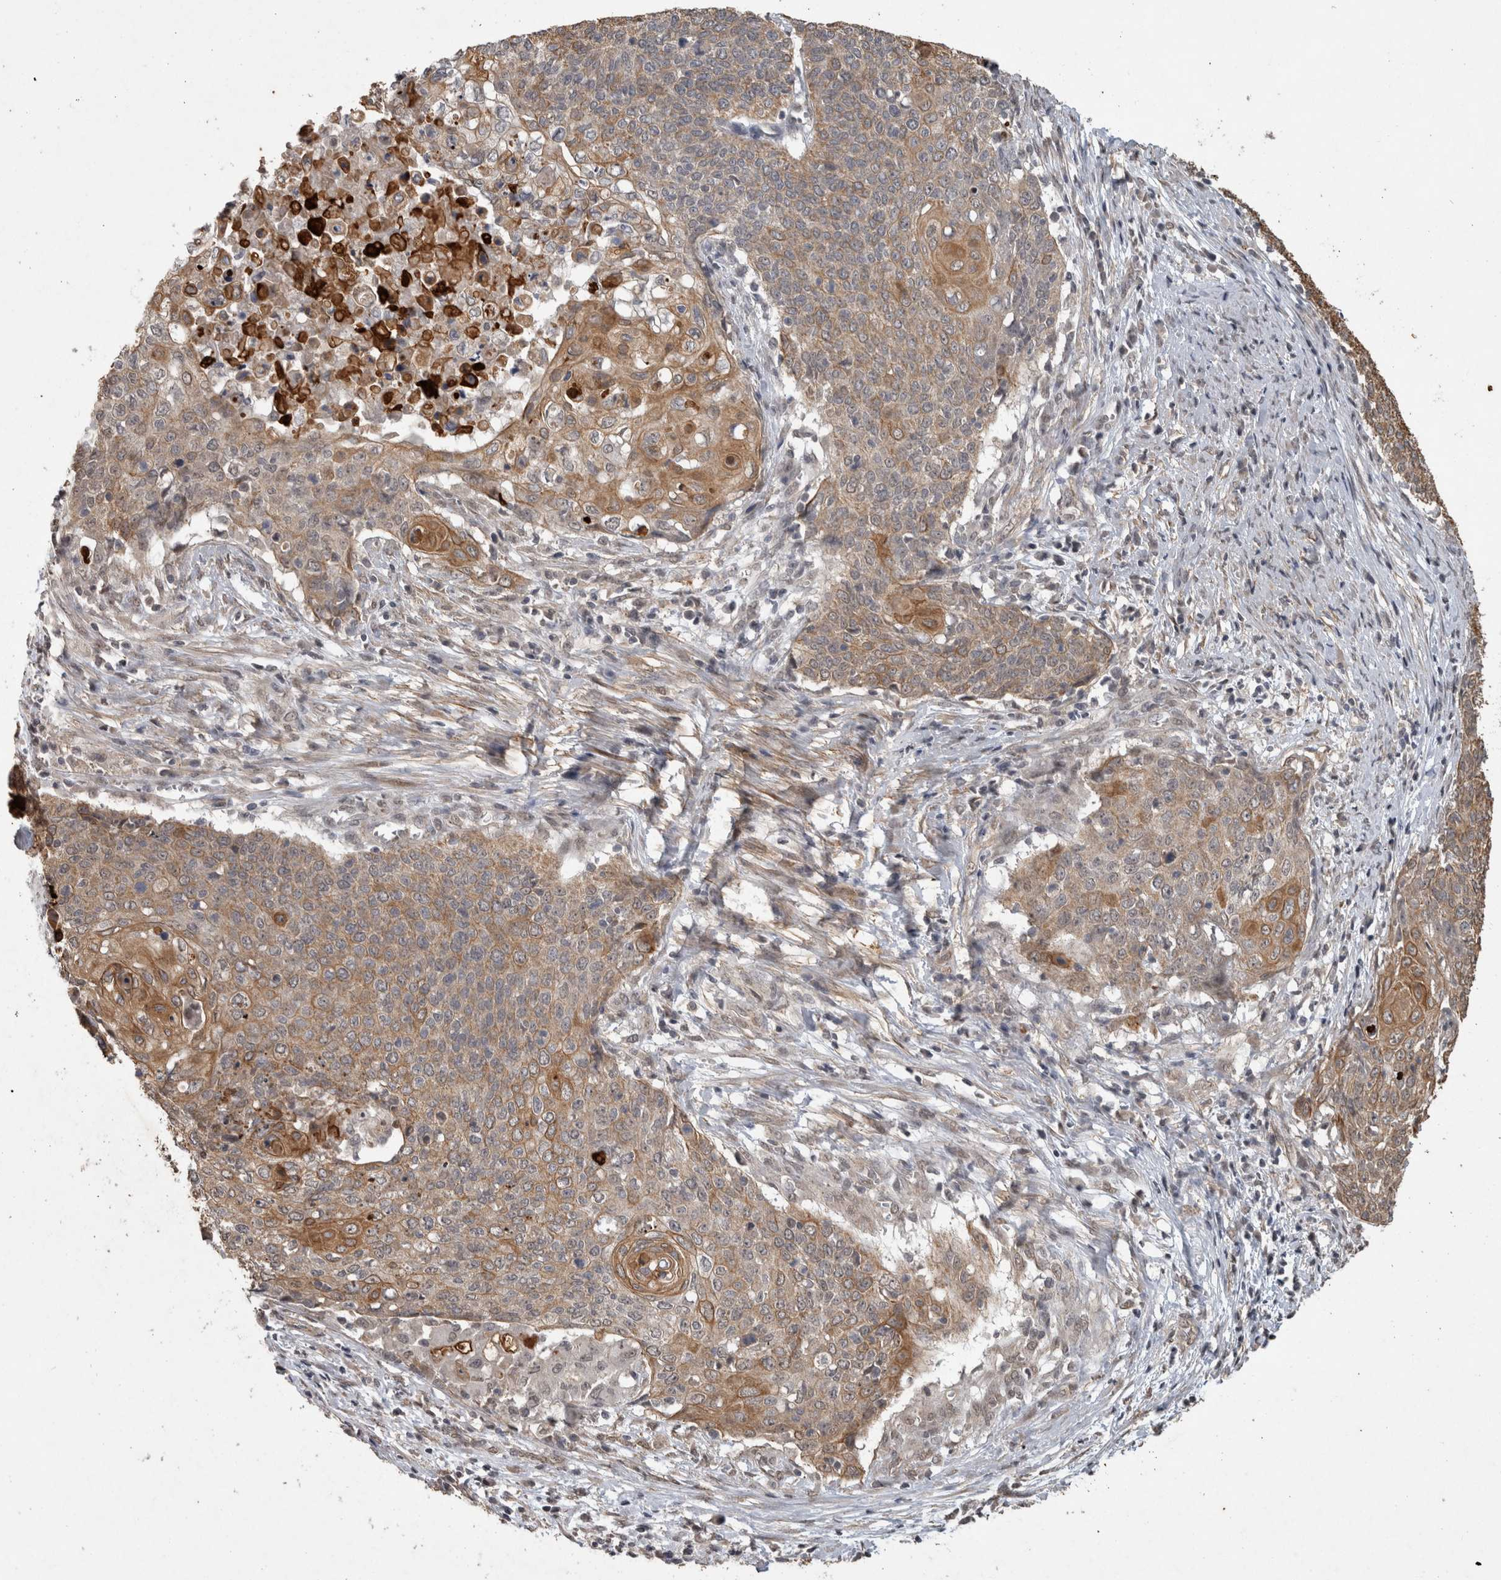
{"staining": {"intensity": "moderate", "quantity": ">75%", "location": "cytoplasmic/membranous"}, "tissue": "cervical cancer", "cell_type": "Tumor cells", "image_type": "cancer", "snomed": [{"axis": "morphology", "description": "Squamous cell carcinoma, NOS"}, {"axis": "topography", "description": "Cervix"}], "caption": "Human cervical cancer stained with a brown dye reveals moderate cytoplasmic/membranous positive expression in approximately >75% of tumor cells.", "gene": "RHPN1", "patient": {"sex": "female", "age": 39}}